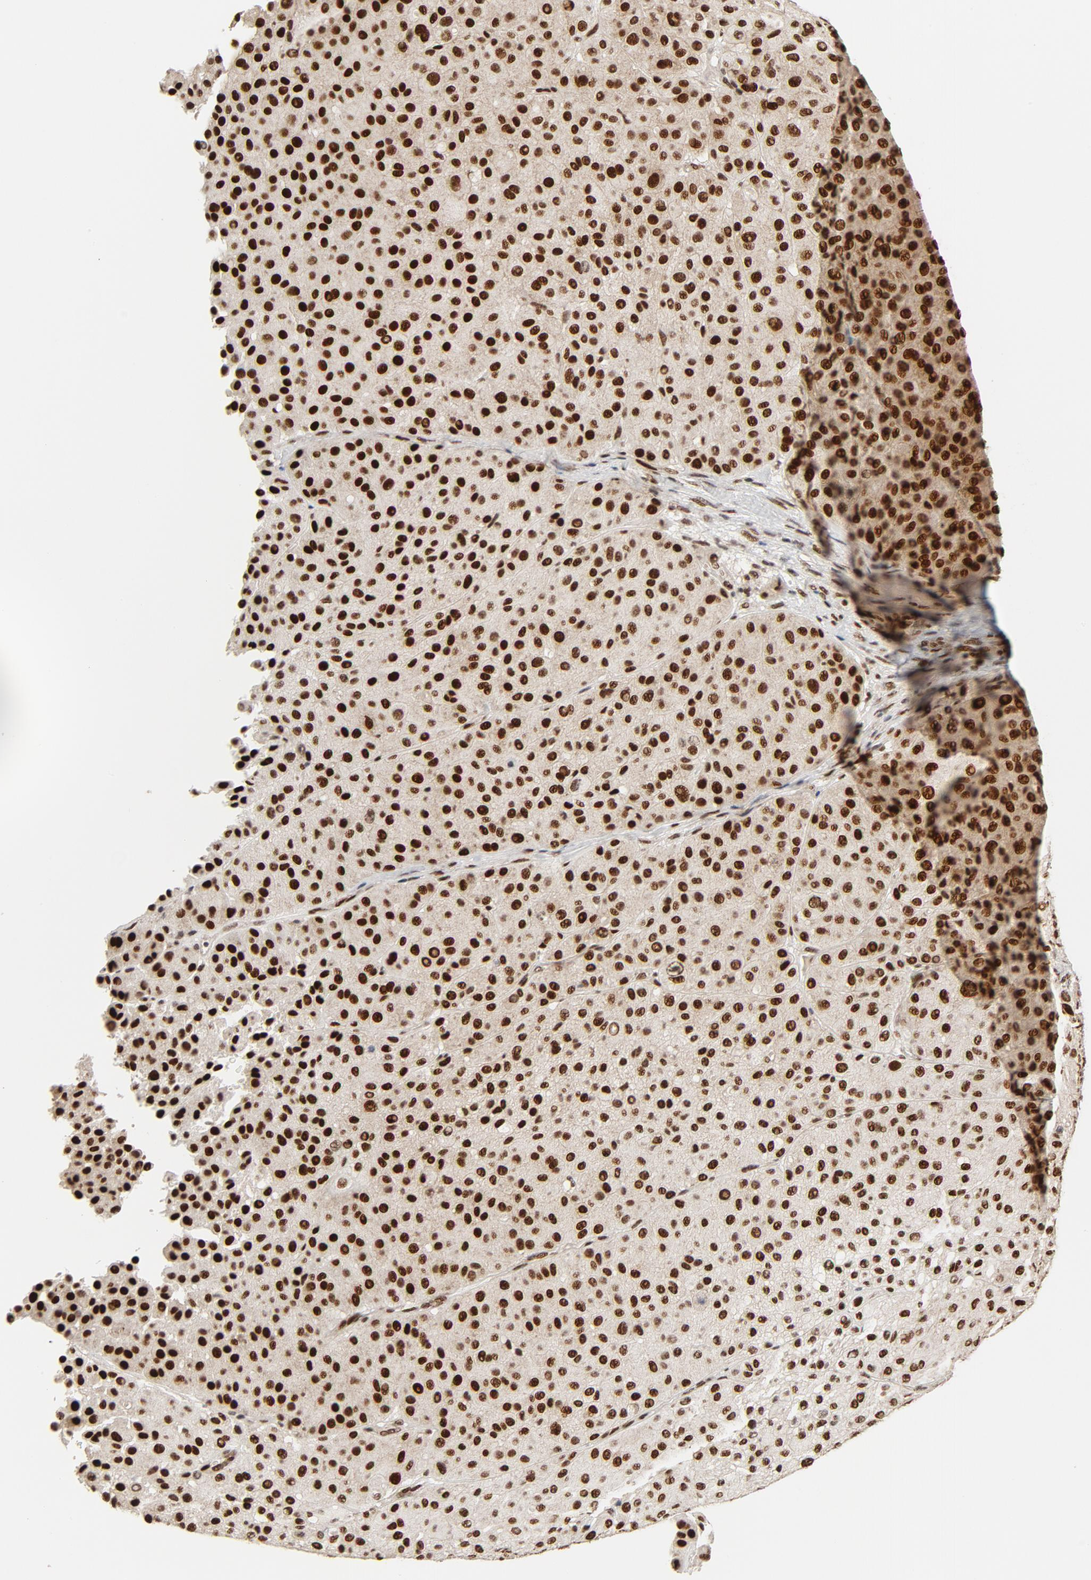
{"staining": {"intensity": "strong", "quantity": ">75%", "location": "nuclear"}, "tissue": "melanoma", "cell_type": "Tumor cells", "image_type": "cancer", "snomed": [{"axis": "morphology", "description": "Normal tissue, NOS"}, {"axis": "morphology", "description": "Malignant melanoma, Metastatic site"}, {"axis": "topography", "description": "Skin"}], "caption": "Immunohistochemistry staining of malignant melanoma (metastatic site), which demonstrates high levels of strong nuclear positivity in approximately >75% of tumor cells indicating strong nuclear protein staining. The staining was performed using DAB (3,3'-diaminobenzidine) (brown) for protein detection and nuclei were counterstained in hematoxylin (blue).", "gene": "GTF2I", "patient": {"sex": "male", "age": 41}}